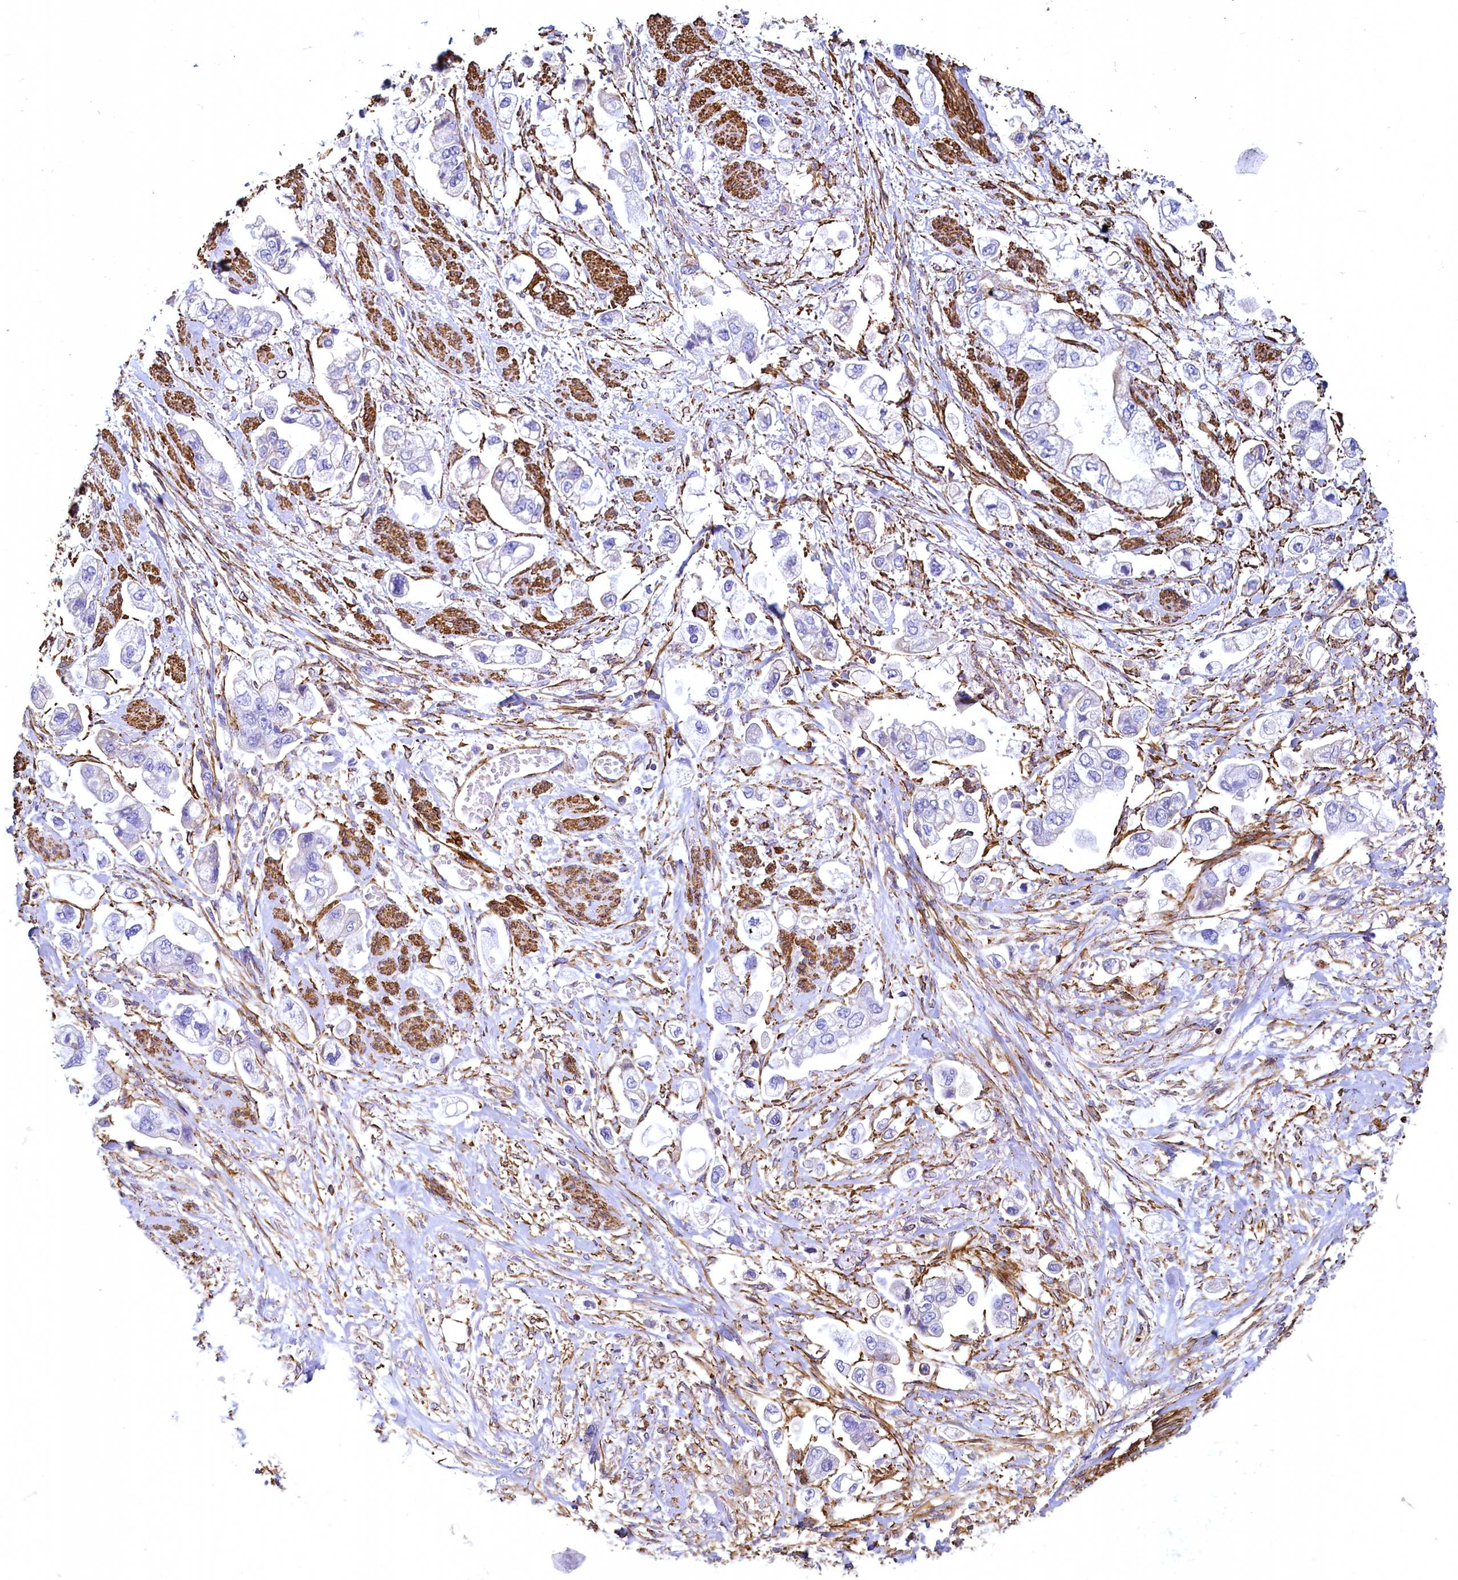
{"staining": {"intensity": "negative", "quantity": "none", "location": "none"}, "tissue": "stomach cancer", "cell_type": "Tumor cells", "image_type": "cancer", "snomed": [{"axis": "morphology", "description": "Adenocarcinoma, NOS"}, {"axis": "topography", "description": "Stomach"}], "caption": "Tumor cells show no significant protein staining in stomach adenocarcinoma. (Stains: DAB immunohistochemistry with hematoxylin counter stain, Microscopy: brightfield microscopy at high magnification).", "gene": "THBS1", "patient": {"sex": "male", "age": 62}}